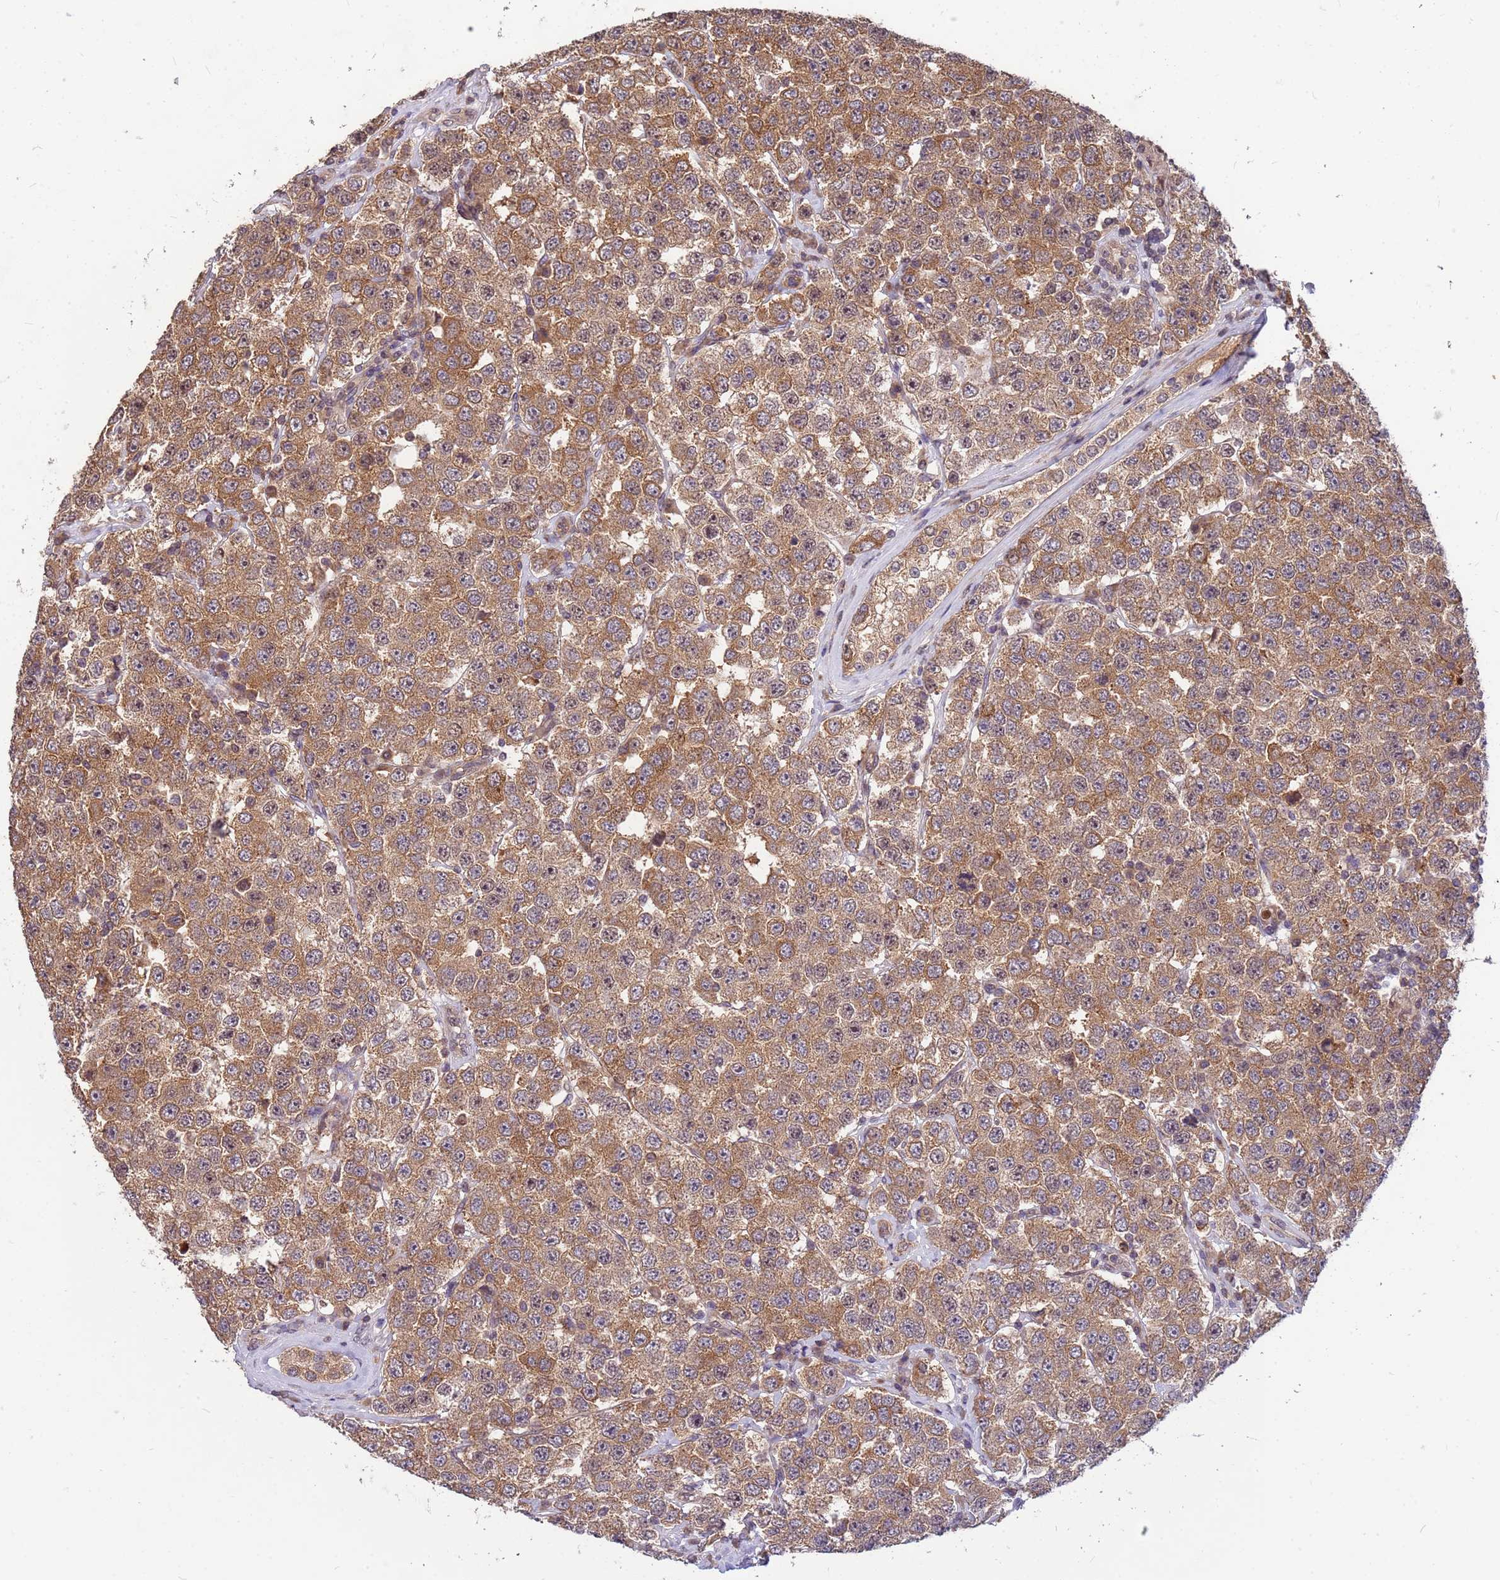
{"staining": {"intensity": "moderate", "quantity": ">75%", "location": "cytoplasmic/membranous"}, "tissue": "testis cancer", "cell_type": "Tumor cells", "image_type": "cancer", "snomed": [{"axis": "morphology", "description": "Seminoma, NOS"}, {"axis": "topography", "description": "Testis"}], "caption": "Protein staining exhibits moderate cytoplasmic/membranous positivity in approximately >75% of tumor cells in testis seminoma.", "gene": "PPP2CB", "patient": {"sex": "male", "age": 28}}